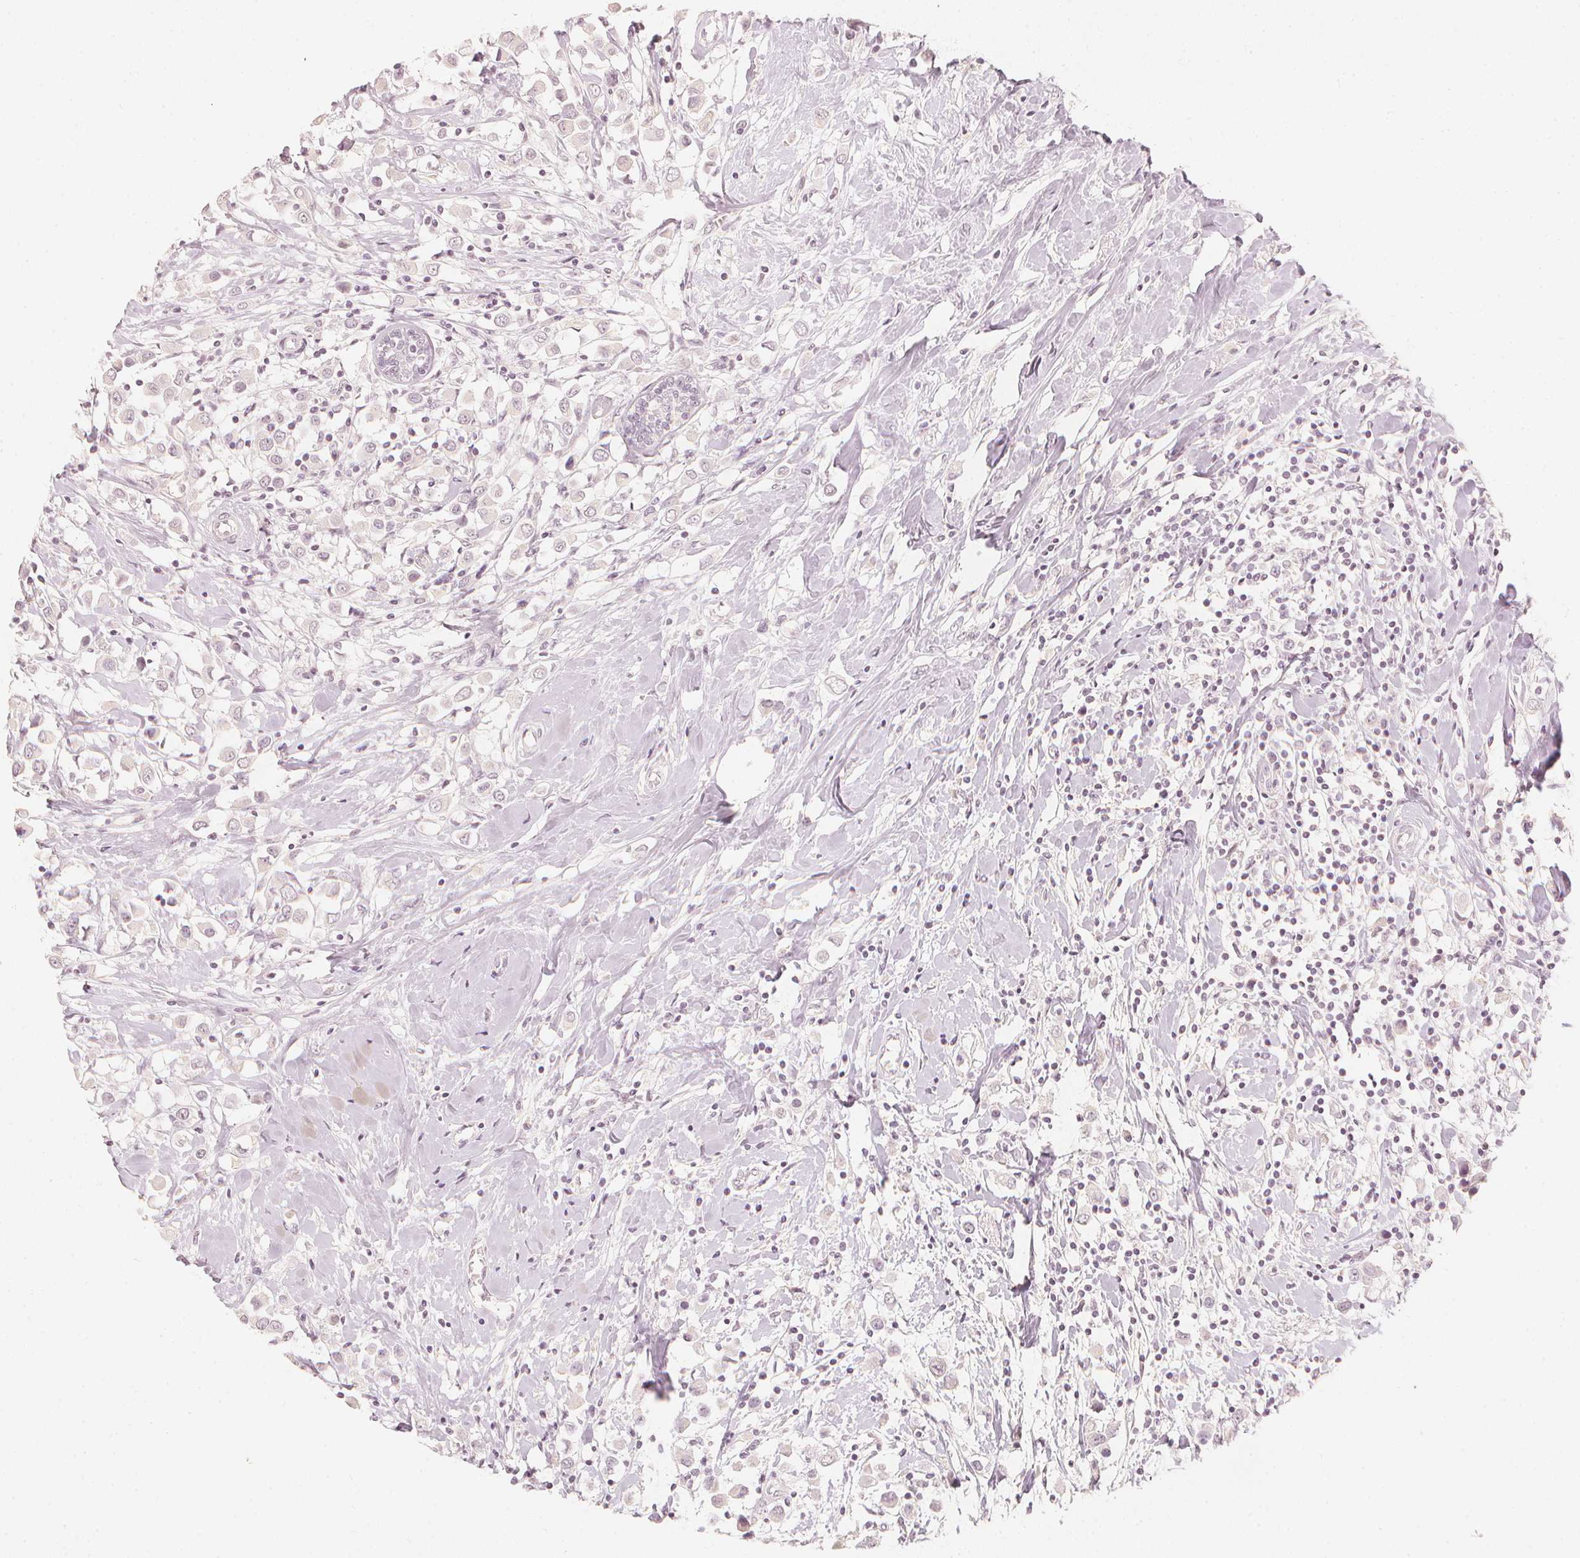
{"staining": {"intensity": "negative", "quantity": "none", "location": "none"}, "tissue": "breast cancer", "cell_type": "Tumor cells", "image_type": "cancer", "snomed": [{"axis": "morphology", "description": "Duct carcinoma"}, {"axis": "topography", "description": "Breast"}], "caption": "Histopathology image shows no protein expression in tumor cells of breast cancer tissue.", "gene": "CALB1", "patient": {"sex": "female", "age": 61}}